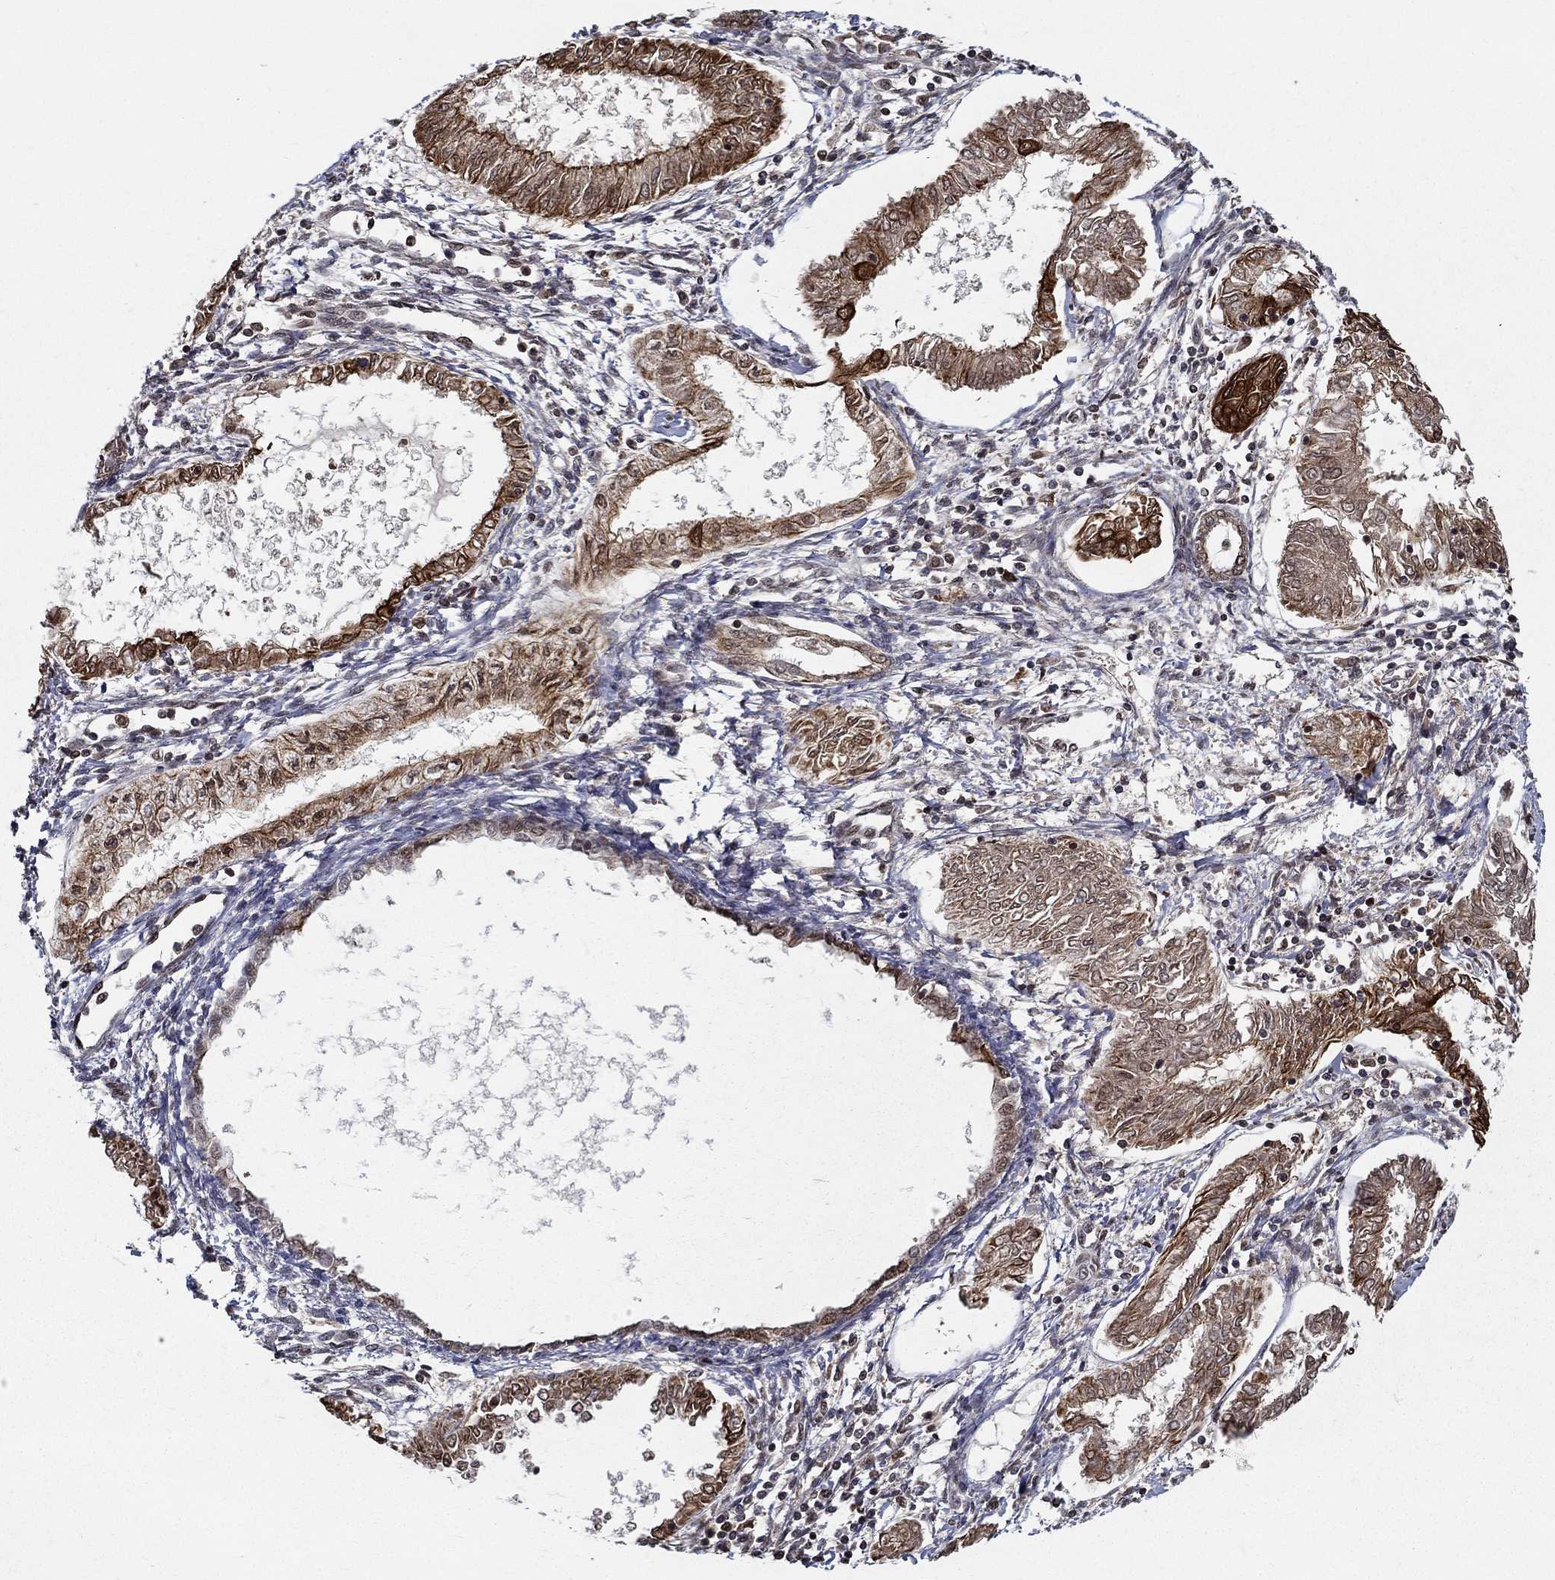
{"staining": {"intensity": "strong", "quantity": "25%-75%", "location": "cytoplasmic/membranous"}, "tissue": "endometrial cancer", "cell_type": "Tumor cells", "image_type": "cancer", "snomed": [{"axis": "morphology", "description": "Adenocarcinoma, NOS"}, {"axis": "topography", "description": "Endometrium"}], "caption": "High-magnification brightfield microscopy of adenocarcinoma (endometrial) stained with DAB (3,3'-diaminobenzidine) (brown) and counterstained with hematoxylin (blue). tumor cells exhibit strong cytoplasmic/membranous expression is present in about25%-75% of cells.", "gene": "CDCA7L", "patient": {"sex": "female", "age": 68}}